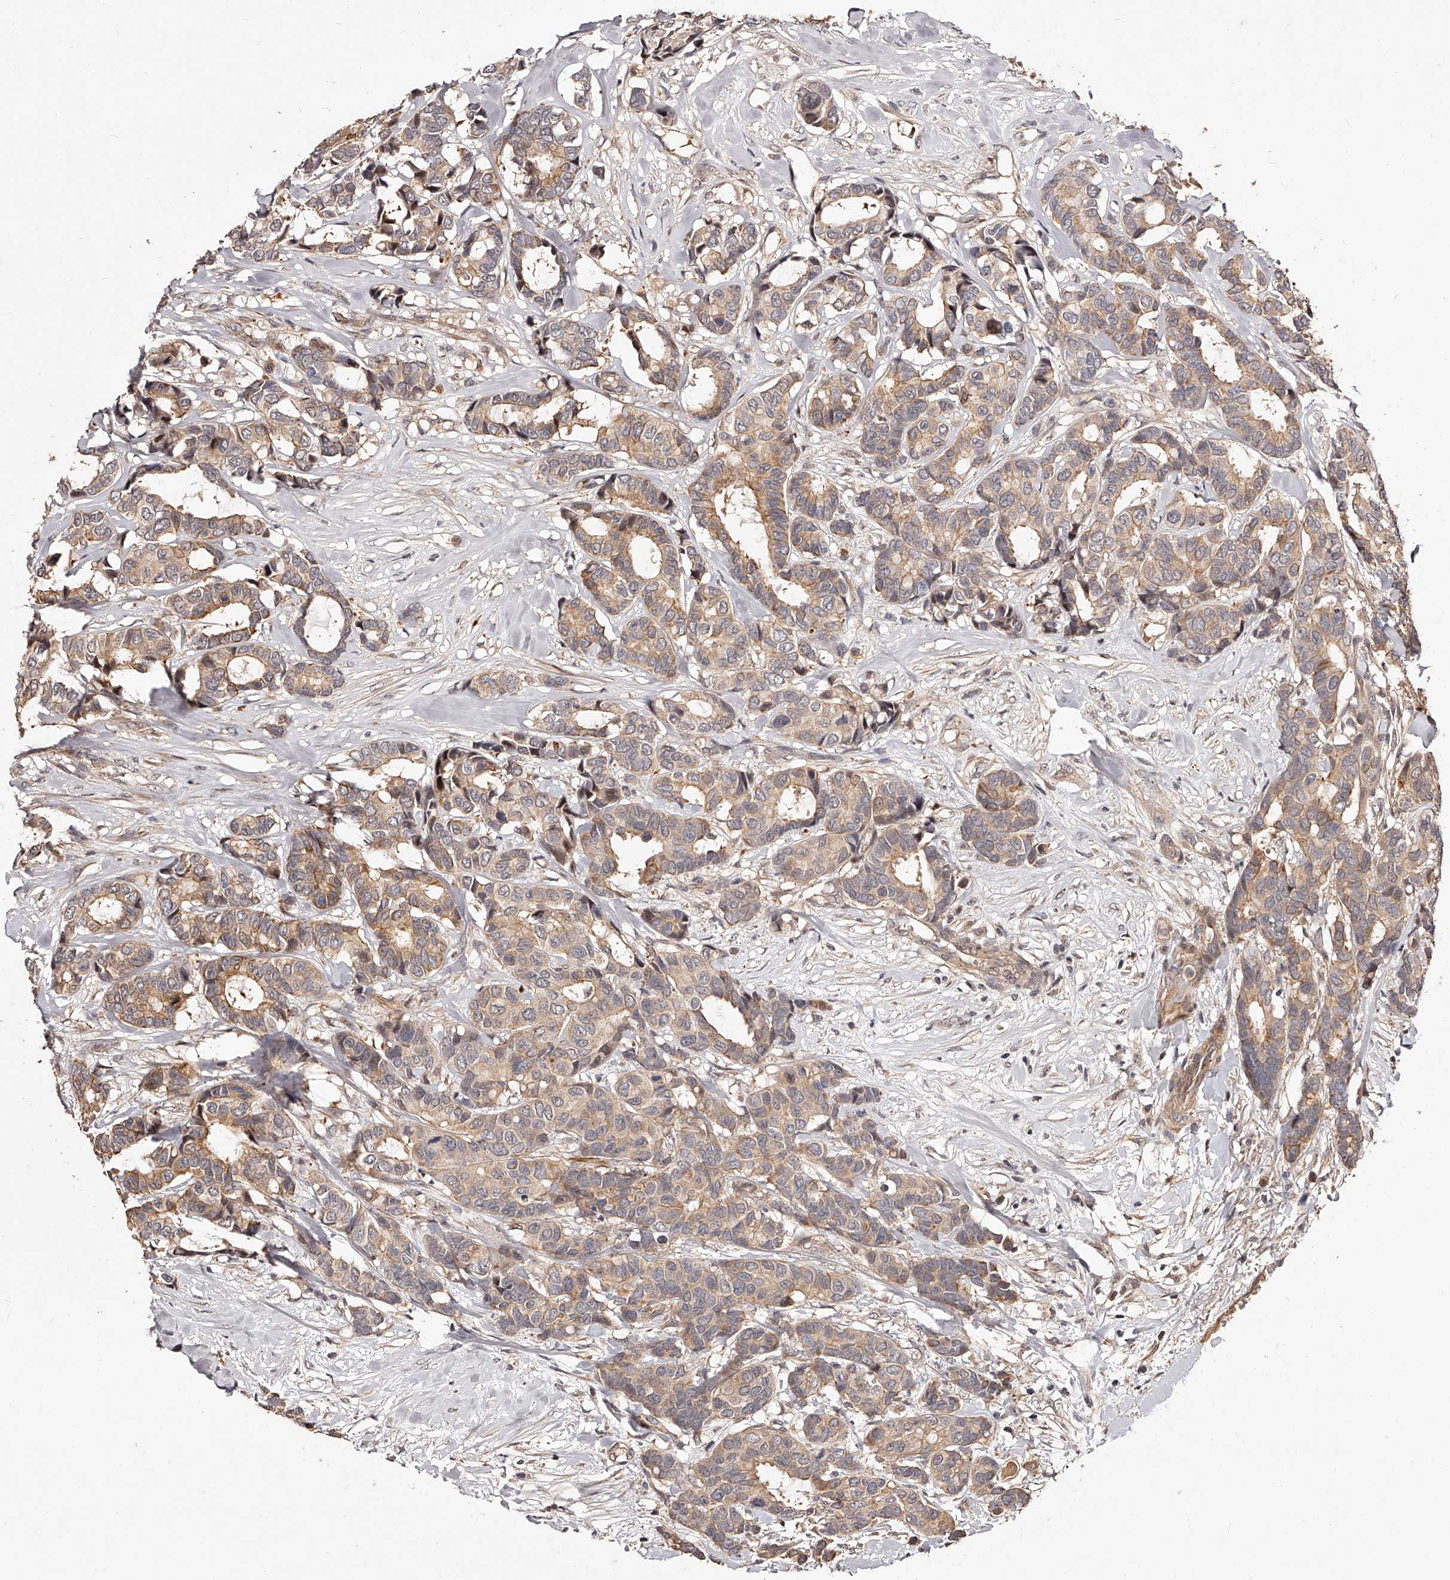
{"staining": {"intensity": "moderate", "quantity": "25%-75%", "location": "cytoplasmic/membranous"}, "tissue": "breast cancer", "cell_type": "Tumor cells", "image_type": "cancer", "snomed": [{"axis": "morphology", "description": "Duct carcinoma"}, {"axis": "topography", "description": "Breast"}], "caption": "This is a micrograph of immunohistochemistry staining of breast cancer (invasive ductal carcinoma), which shows moderate expression in the cytoplasmic/membranous of tumor cells.", "gene": "CUL7", "patient": {"sex": "female", "age": 87}}